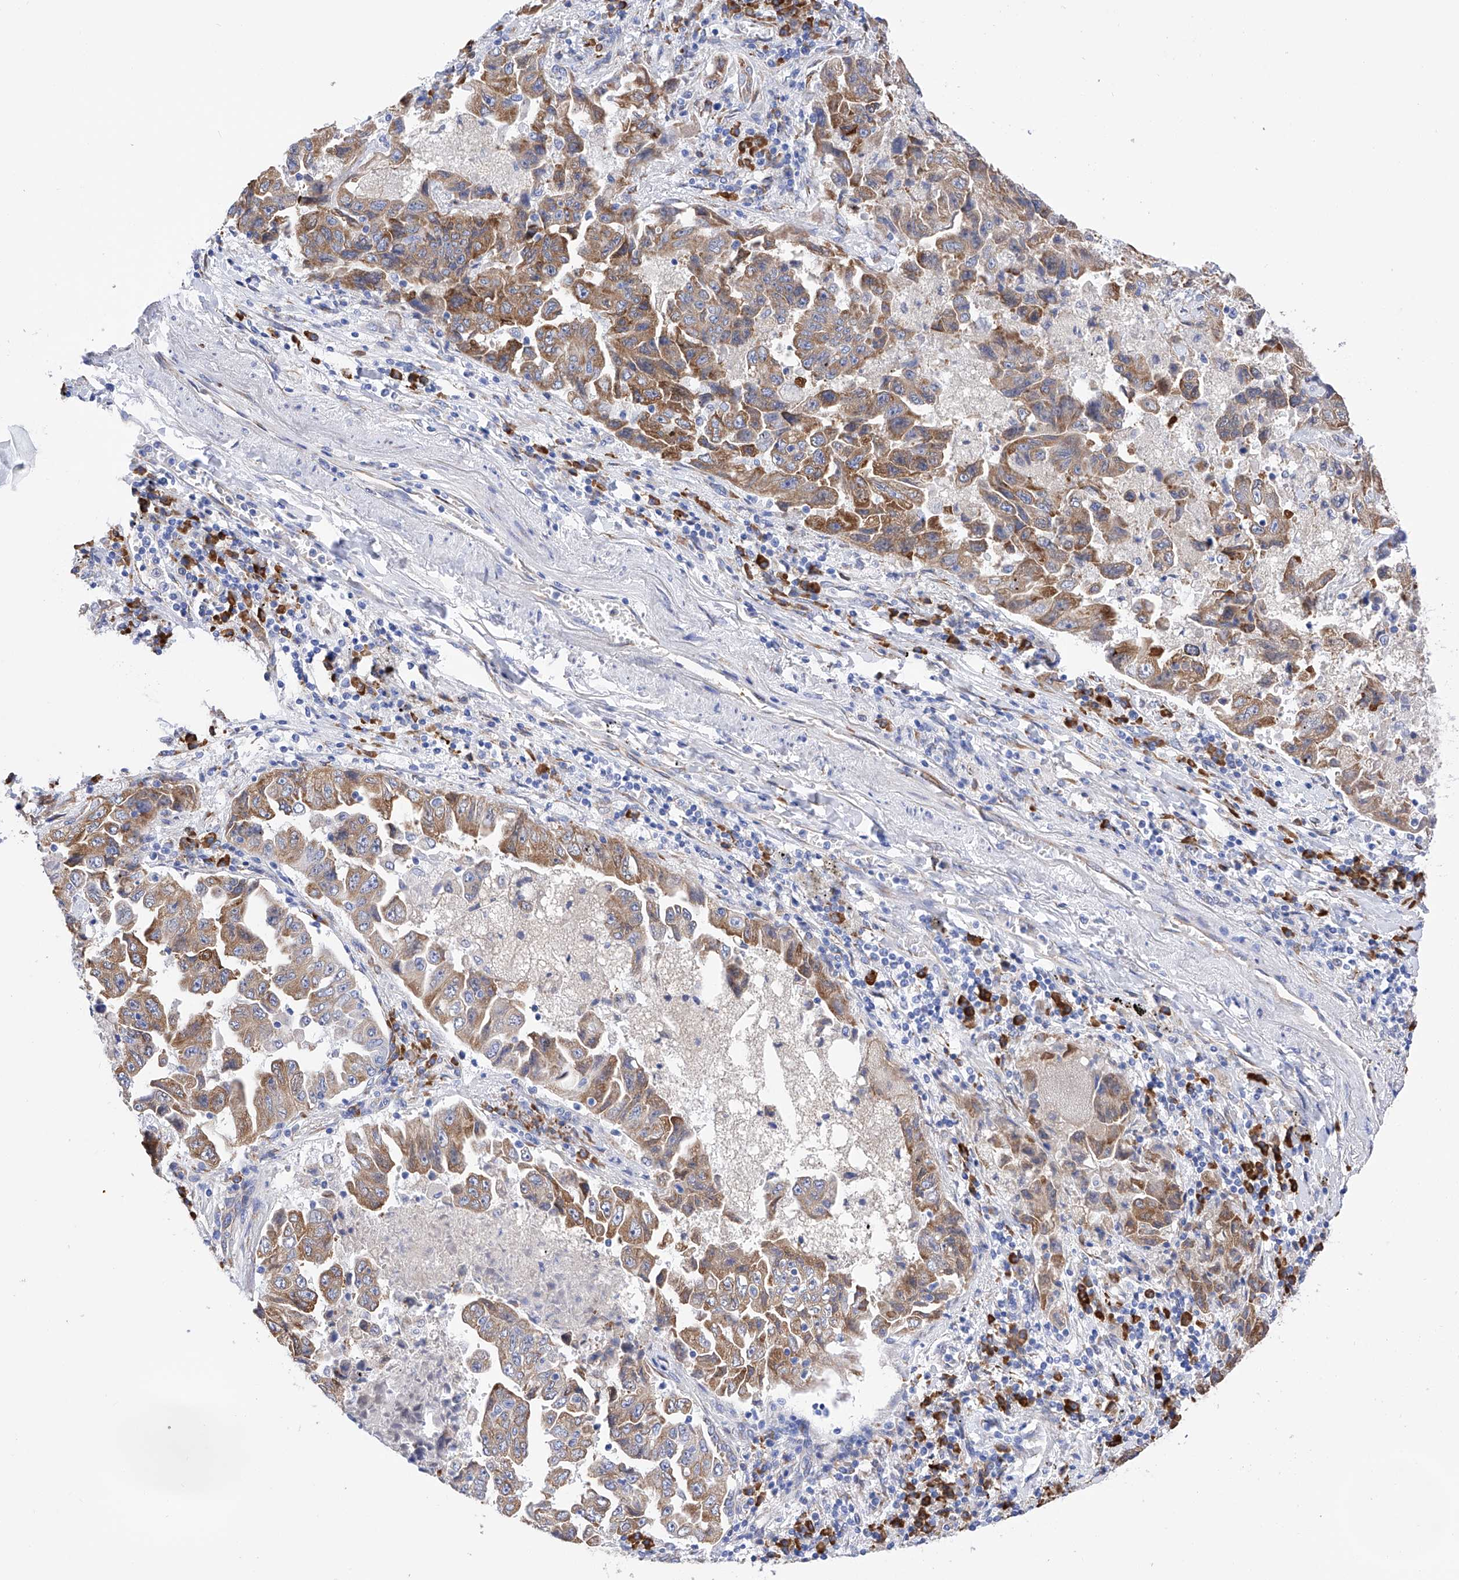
{"staining": {"intensity": "moderate", "quantity": ">75%", "location": "cytoplasmic/membranous"}, "tissue": "lung cancer", "cell_type": "Tumor cells", "image_type": "cancer", "snomed": [{"axis": "morphology", "description": "Adenocarcinoma, NOS"}, {"axis": "topography", "description": "Lung"}], "caption": "Human adenocarcinoma (lung) stained with a protein marker shows moderate staining in tumor cells.", "gene": "PDIA5", "patient": {"sex": "female", "age": 51}}